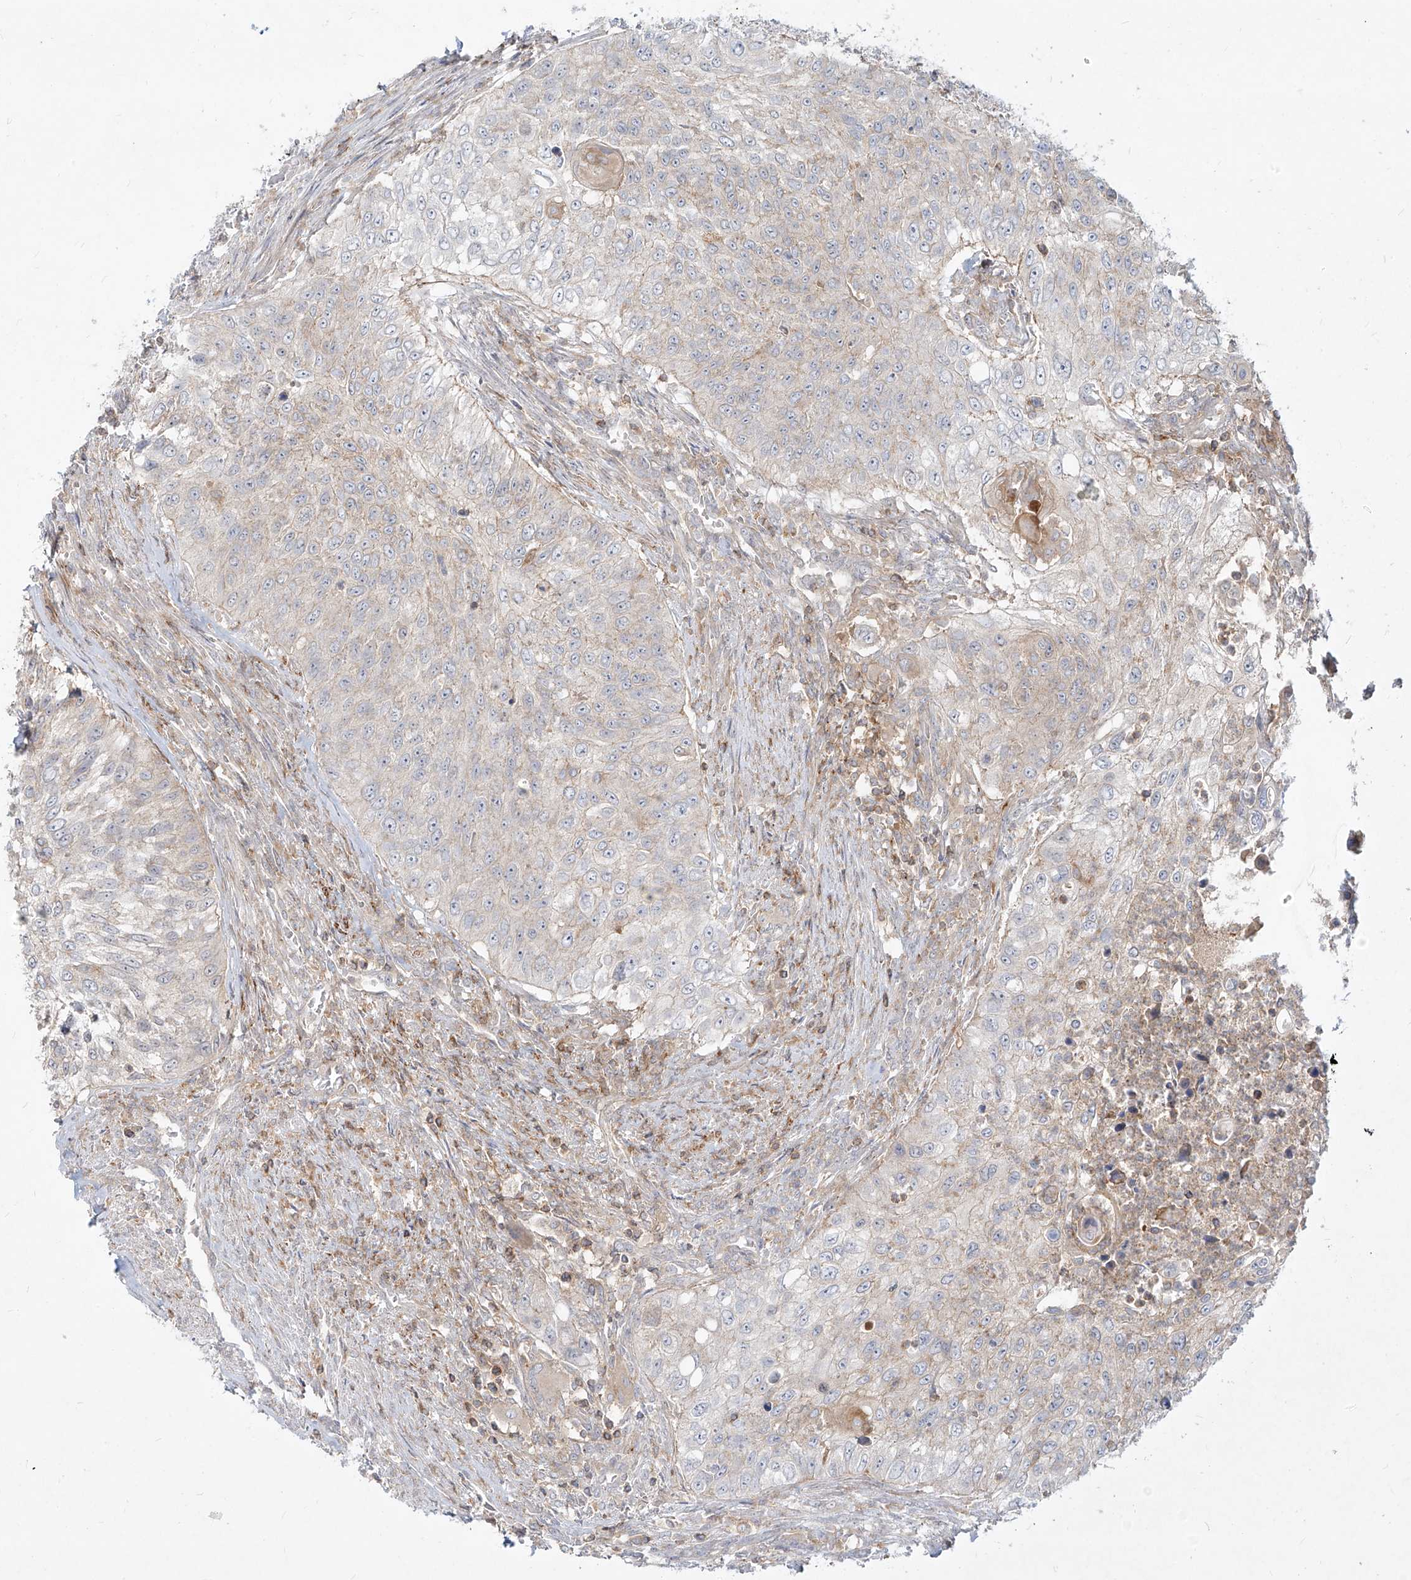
{"staining": {"intensity": "weak", "quantity": "<25%", "location": "cytoplasmic/membranous"}, "tissue": "urothelial cancer", "cell_type": "Tumor cells", "image_type": "cancer", "snomed": [{"axis": "morphology", "description": "Urothelial carcinoma, High grade"}, {"axis": "topography", "description": "Urinary bladder"}], "caption": "IHC image of human urothelial cancer stained for a protein (brown), which displays no positivity in tumor cells.", "gene": "SLC2A12", "patient": {"sex": "female", "age": 60}}